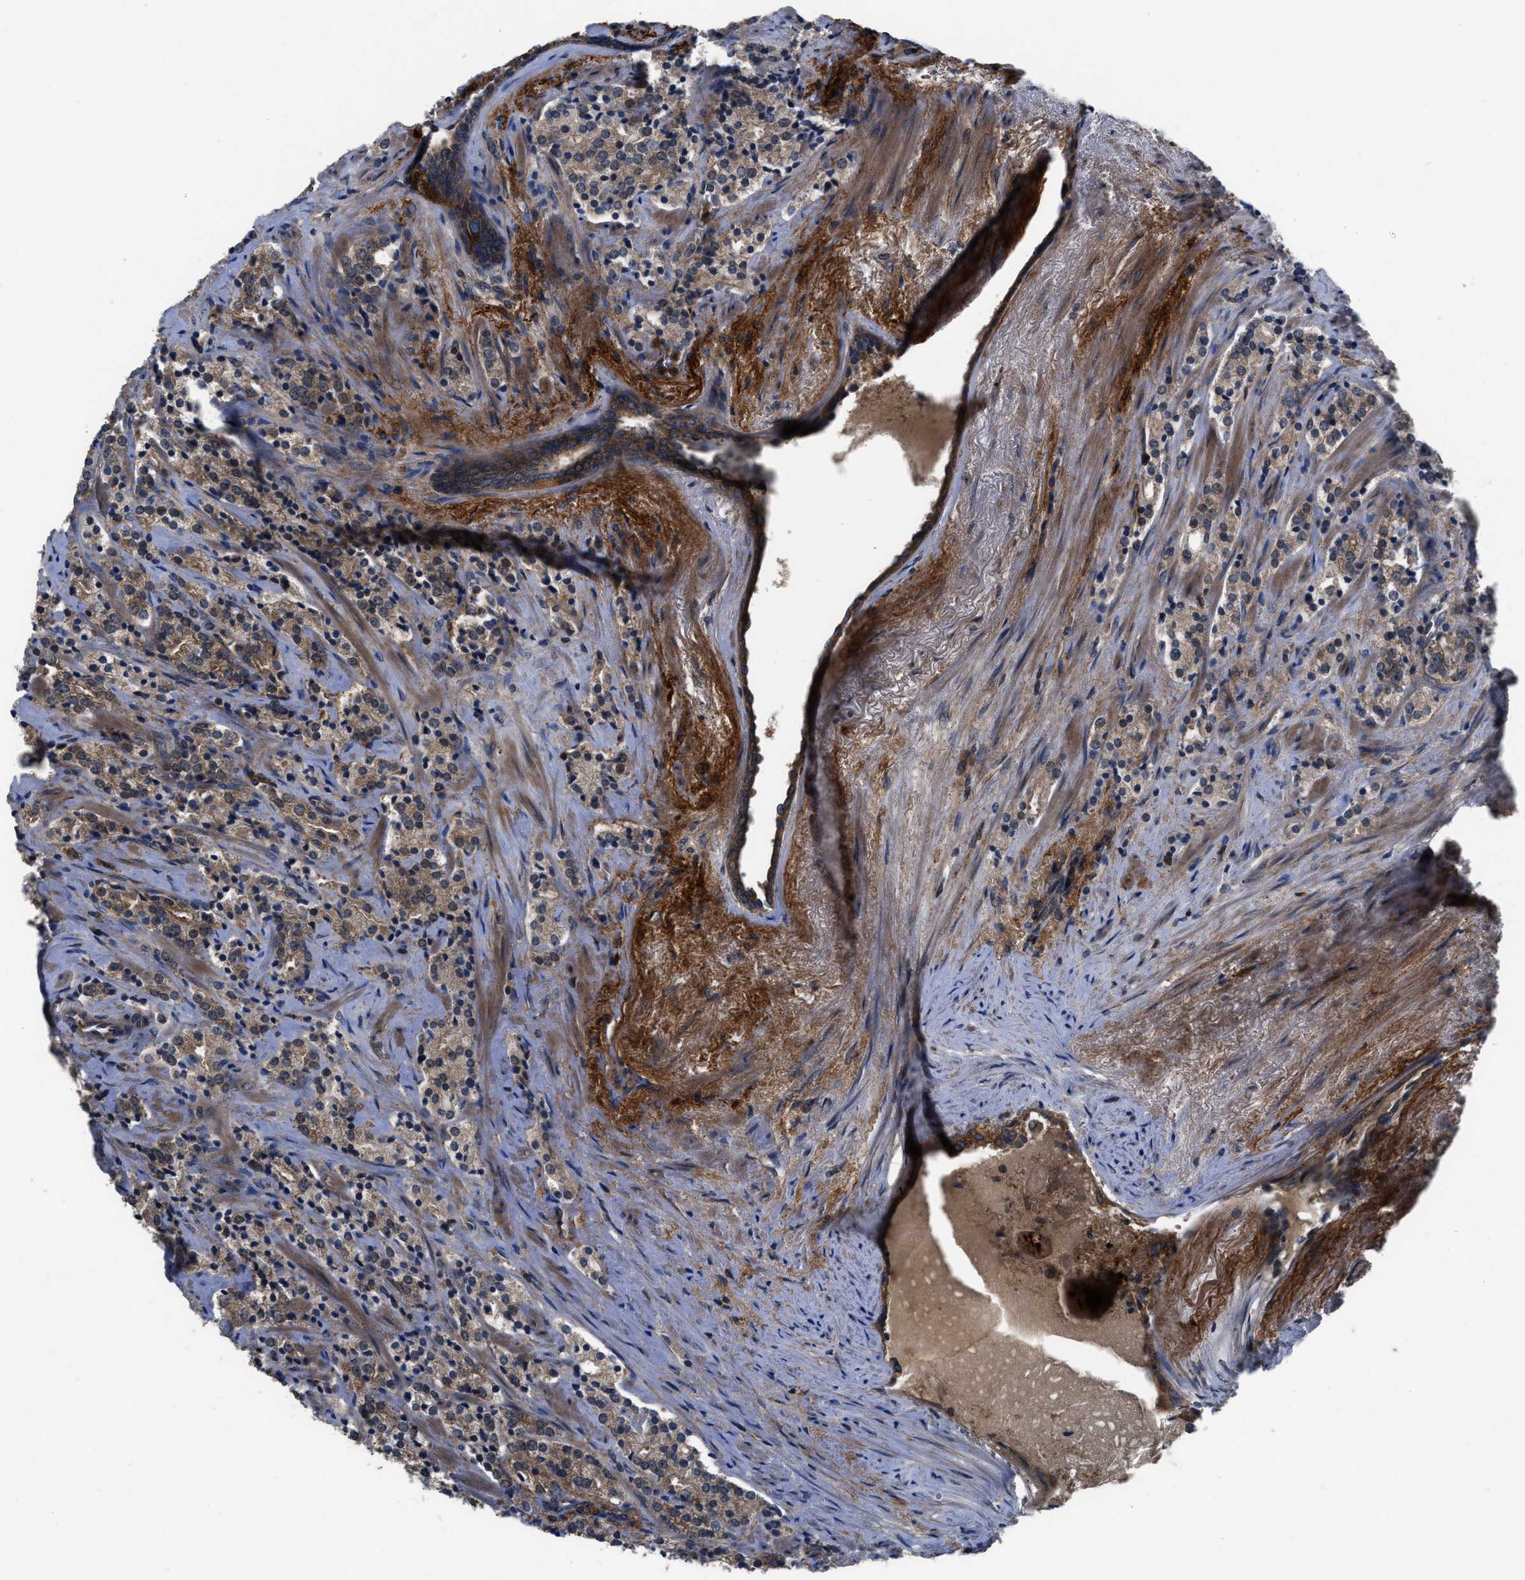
{"staining": {"intensity": "moderate", "quantity": ">75%", "location": "cytoplasmic/membranous"}, "tissue": "prostate cancer", "cell_type": "Tumor cells", "image_type": "cancer", "snomed": [{"axis": "morphology", "description": "Adenocarcinoma, High grade"}, {"axis": "topography", "description": "Prostate"}], "caption": "Immunohistochemical staining of prostate high-grade adenocarcinoma reveals moderate cytoplasmic/membranous protein expression in about >75% of tumor cells.", "gene": "USP25", "patient": {"sex": "male", "age": 71}}